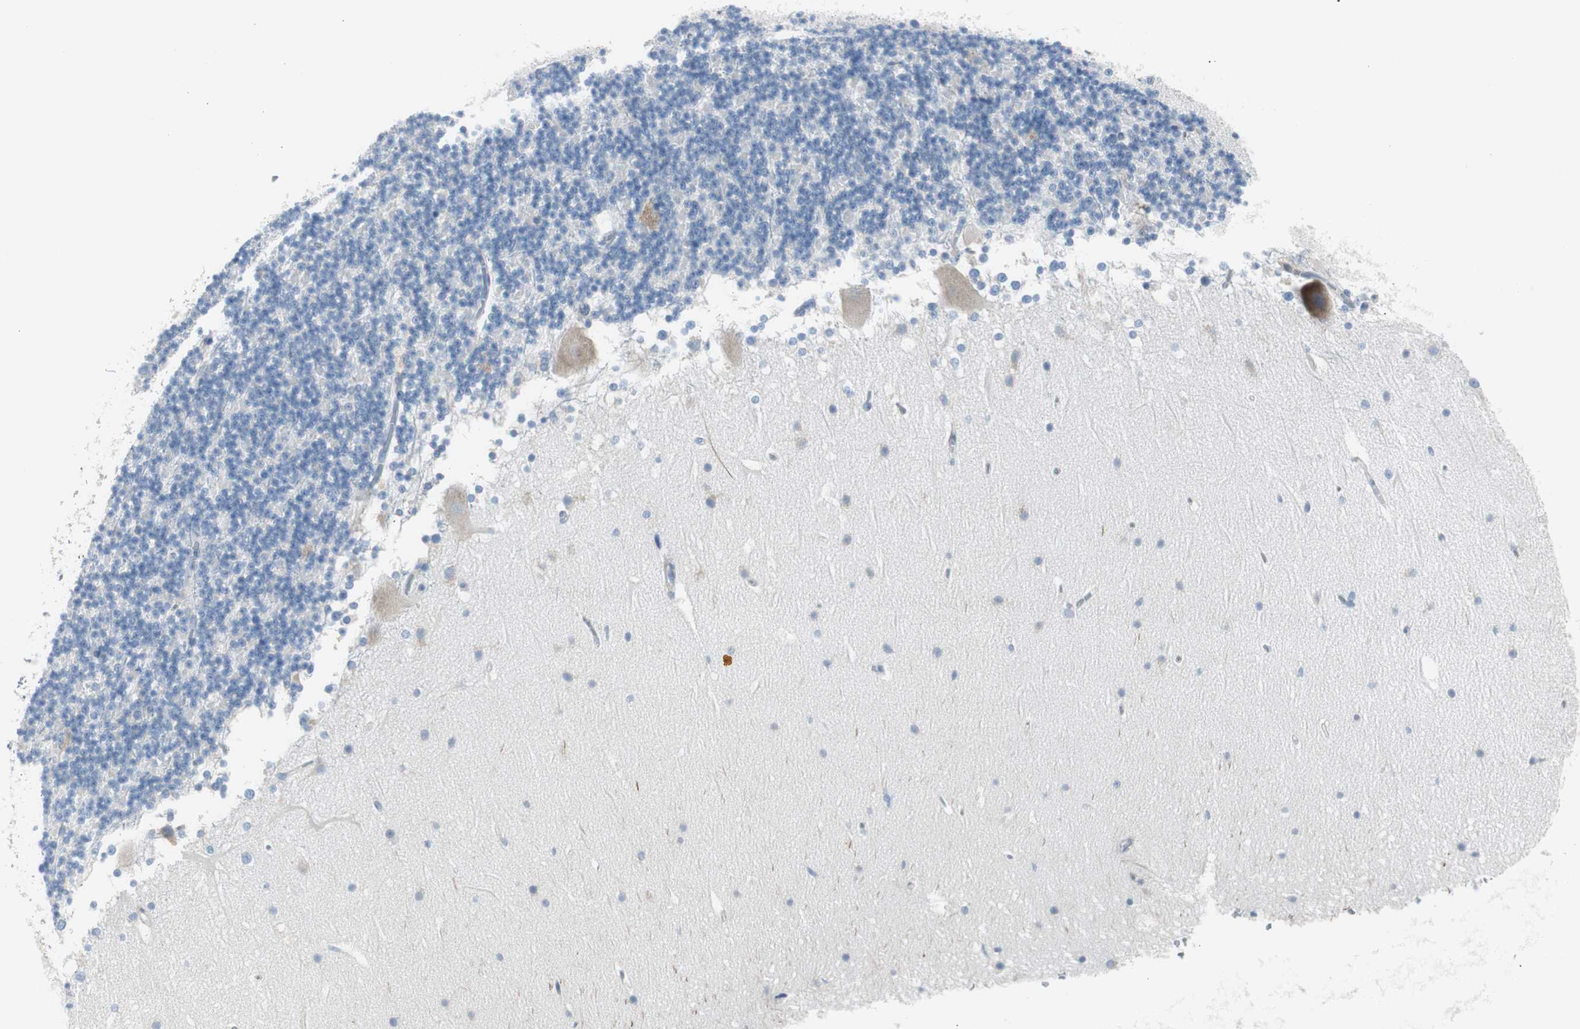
{"staining": {"intensity": "negative", "quantity": "none", "location": "none"}, "tissue": "cerebellum", "cell_type": "Cells in granular layer", "image_type": "normal", "snomed": [{"axis": "morphology", "description": "Normal tissue, NOS"}, {"axis": "topography", "description": "Cerebellum"}], "caption": "Cells in granular layer are negative for protein expression in unremarkable human cerebellum. The staining was performed using DAB to visualize the protein expression in brown, while the nuclei were stained in blue with hematoxylin (Magnification: 20x).", "gene": "RPS12", "patient": {"sex": "female", "age": 19}}